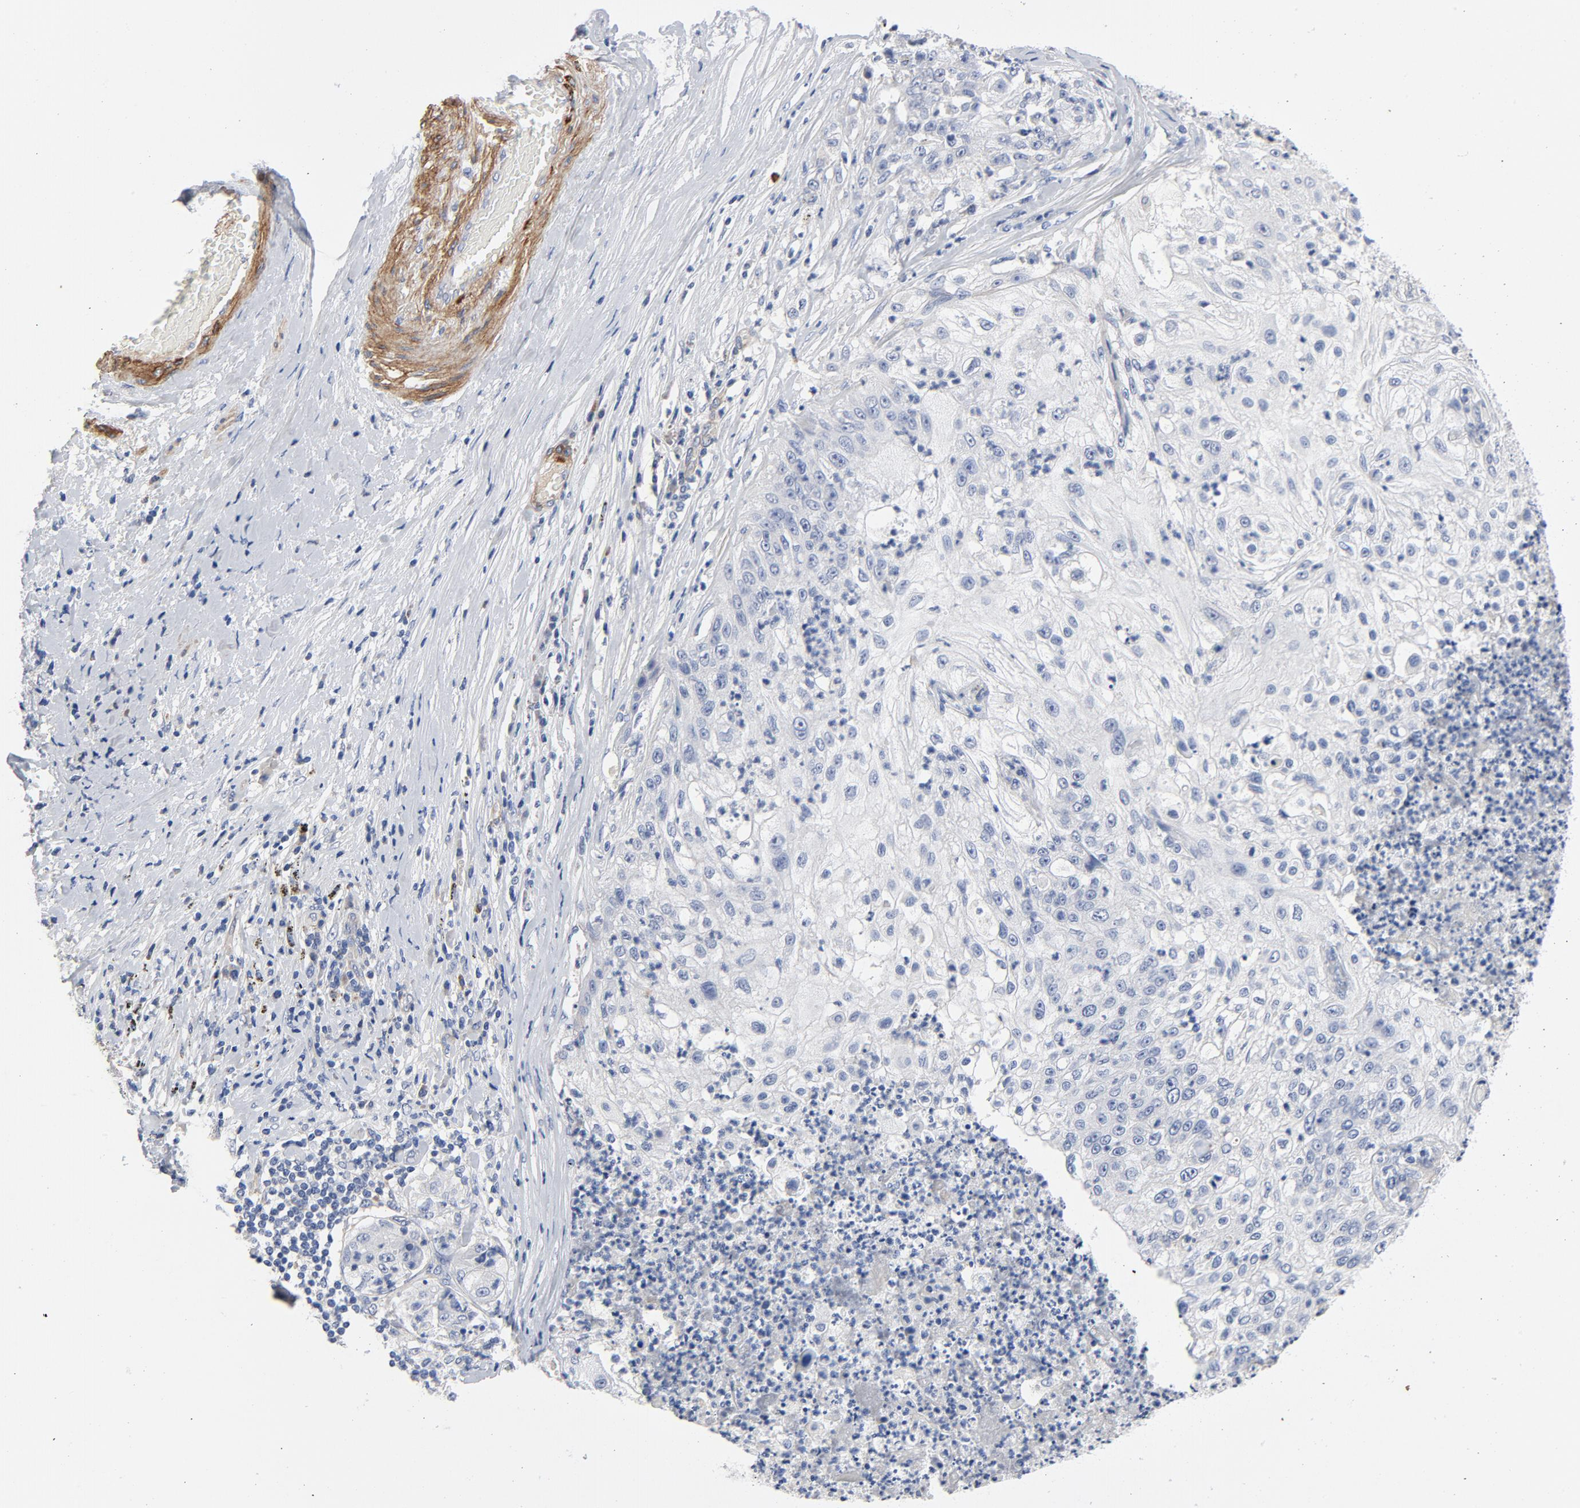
{"staining": {"intensity": "negative", "quantity": "none", "location": "none"}, "tissue": "lung cancer", "cell_type": "Tumor cells", "image_type": "cancer", "snomed": [{"axis": "morphology", "description": "Inflammation, NOS"}, {"axis": "morphology", "description": "Squamous cell carcinoma, NOS"}, {"axis": "topography", "description": "Lymph node"}, {"axis": "topography", "description": "Soft tissue"}, {"axis": "topography", "description": "Lung"}], "caption": "Immunohistochemistry (IHC) photomicrograph of human lung squamous cell carcinoma stained for a protein (brown), which exhibits no staining in tumor cells.", "gene": "LAMC1", "patient": {"sex": "male", "age": 66}}